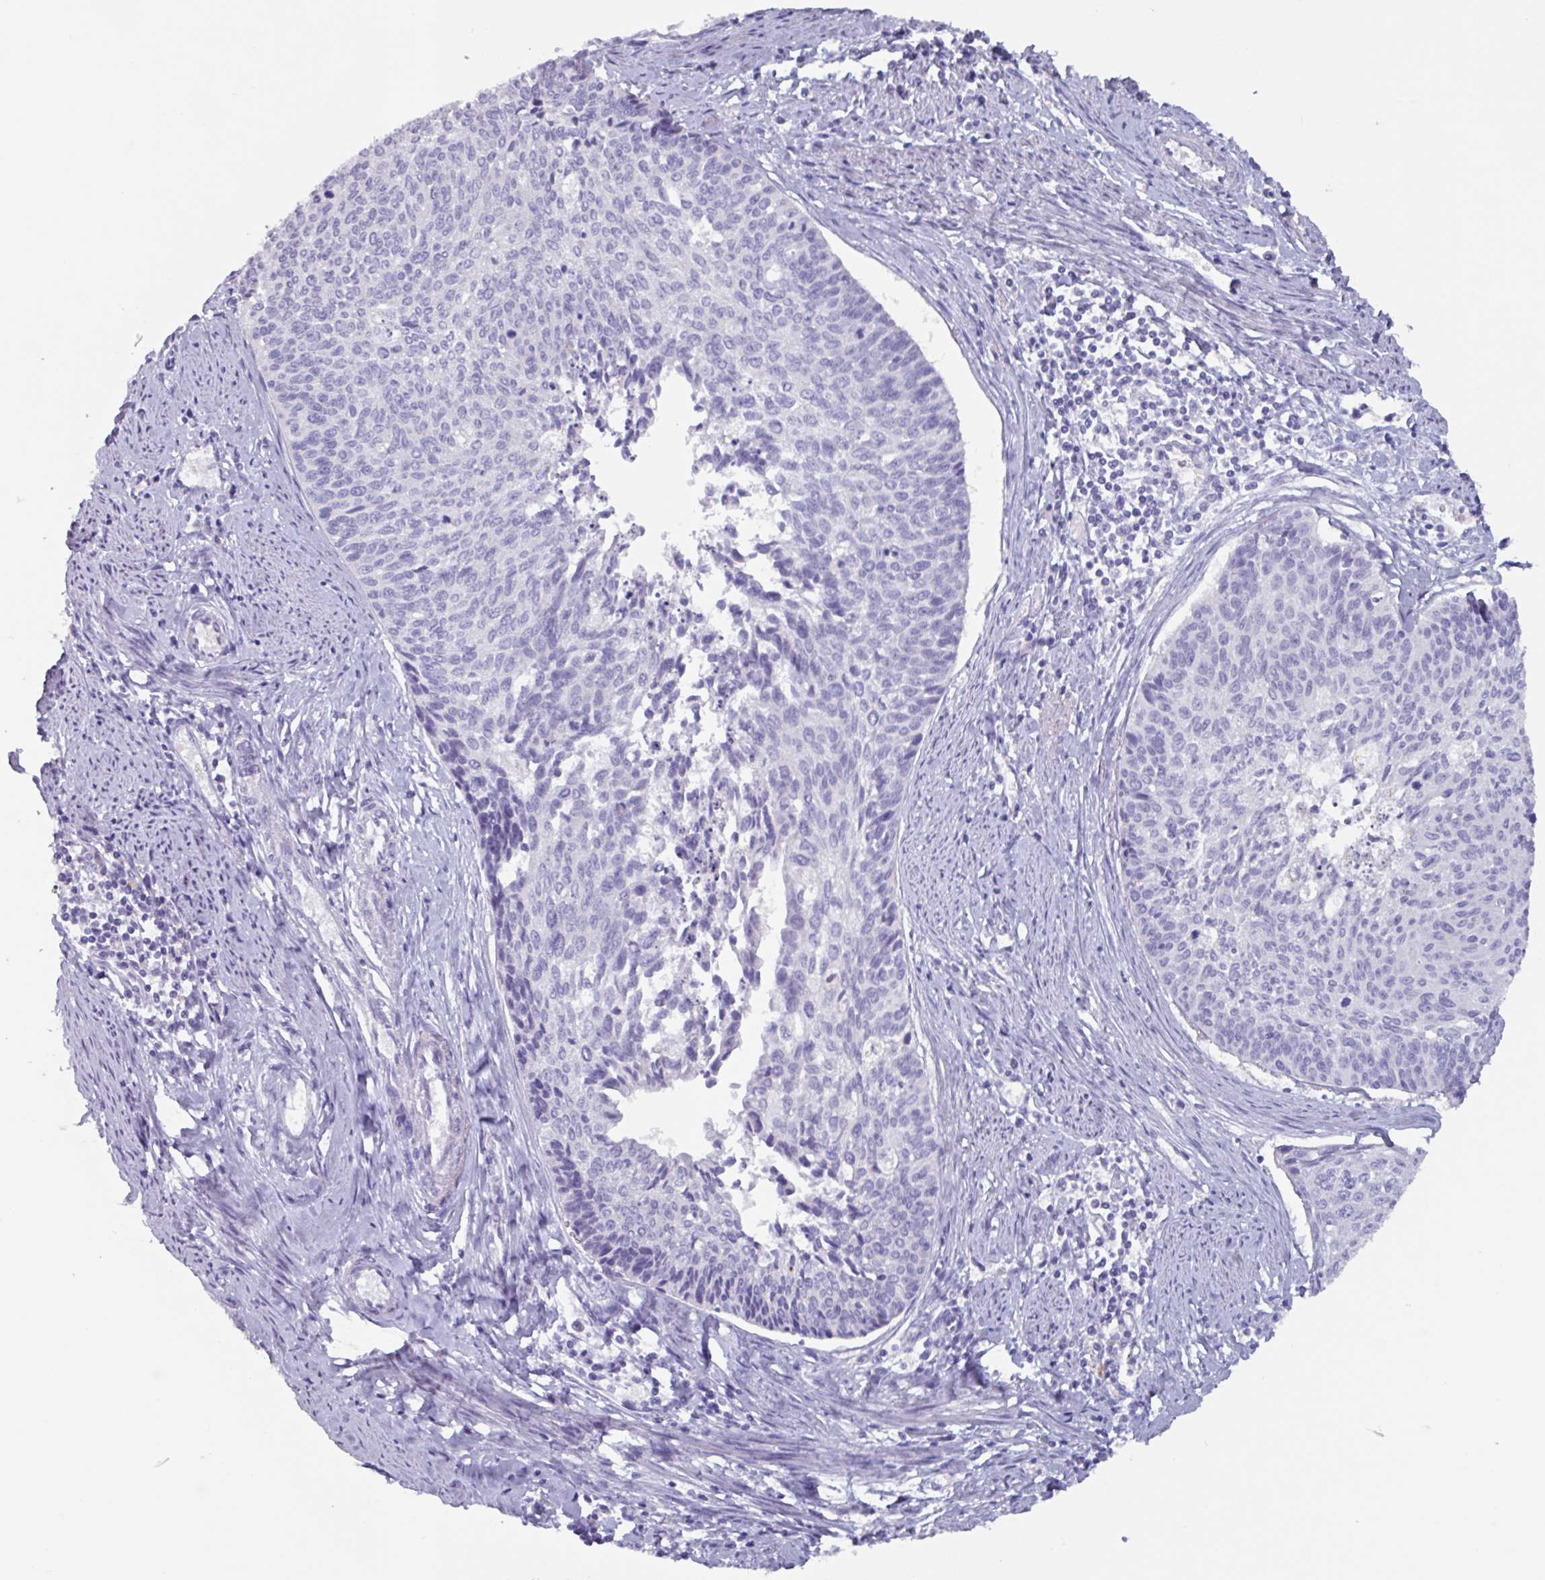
{"staining": {"intensity": "negative", "quantity": "none", "location": "none"}, "tissue": "cervical cancer", "cell_type": "Tumor cells", "image_type": "cancer", "snomed": [{"axis": "morphology", "description": "Squamous cell carcinoma, NOS"}, {"axis": "topography", "description": "Cervix"}], "caption": "The histopathology image demonstrates no staining of tumor cells in squamous cell carcinoma (cervical).", "gene": "OR2T10", "patient": {"sex": "female", "age": 55}}